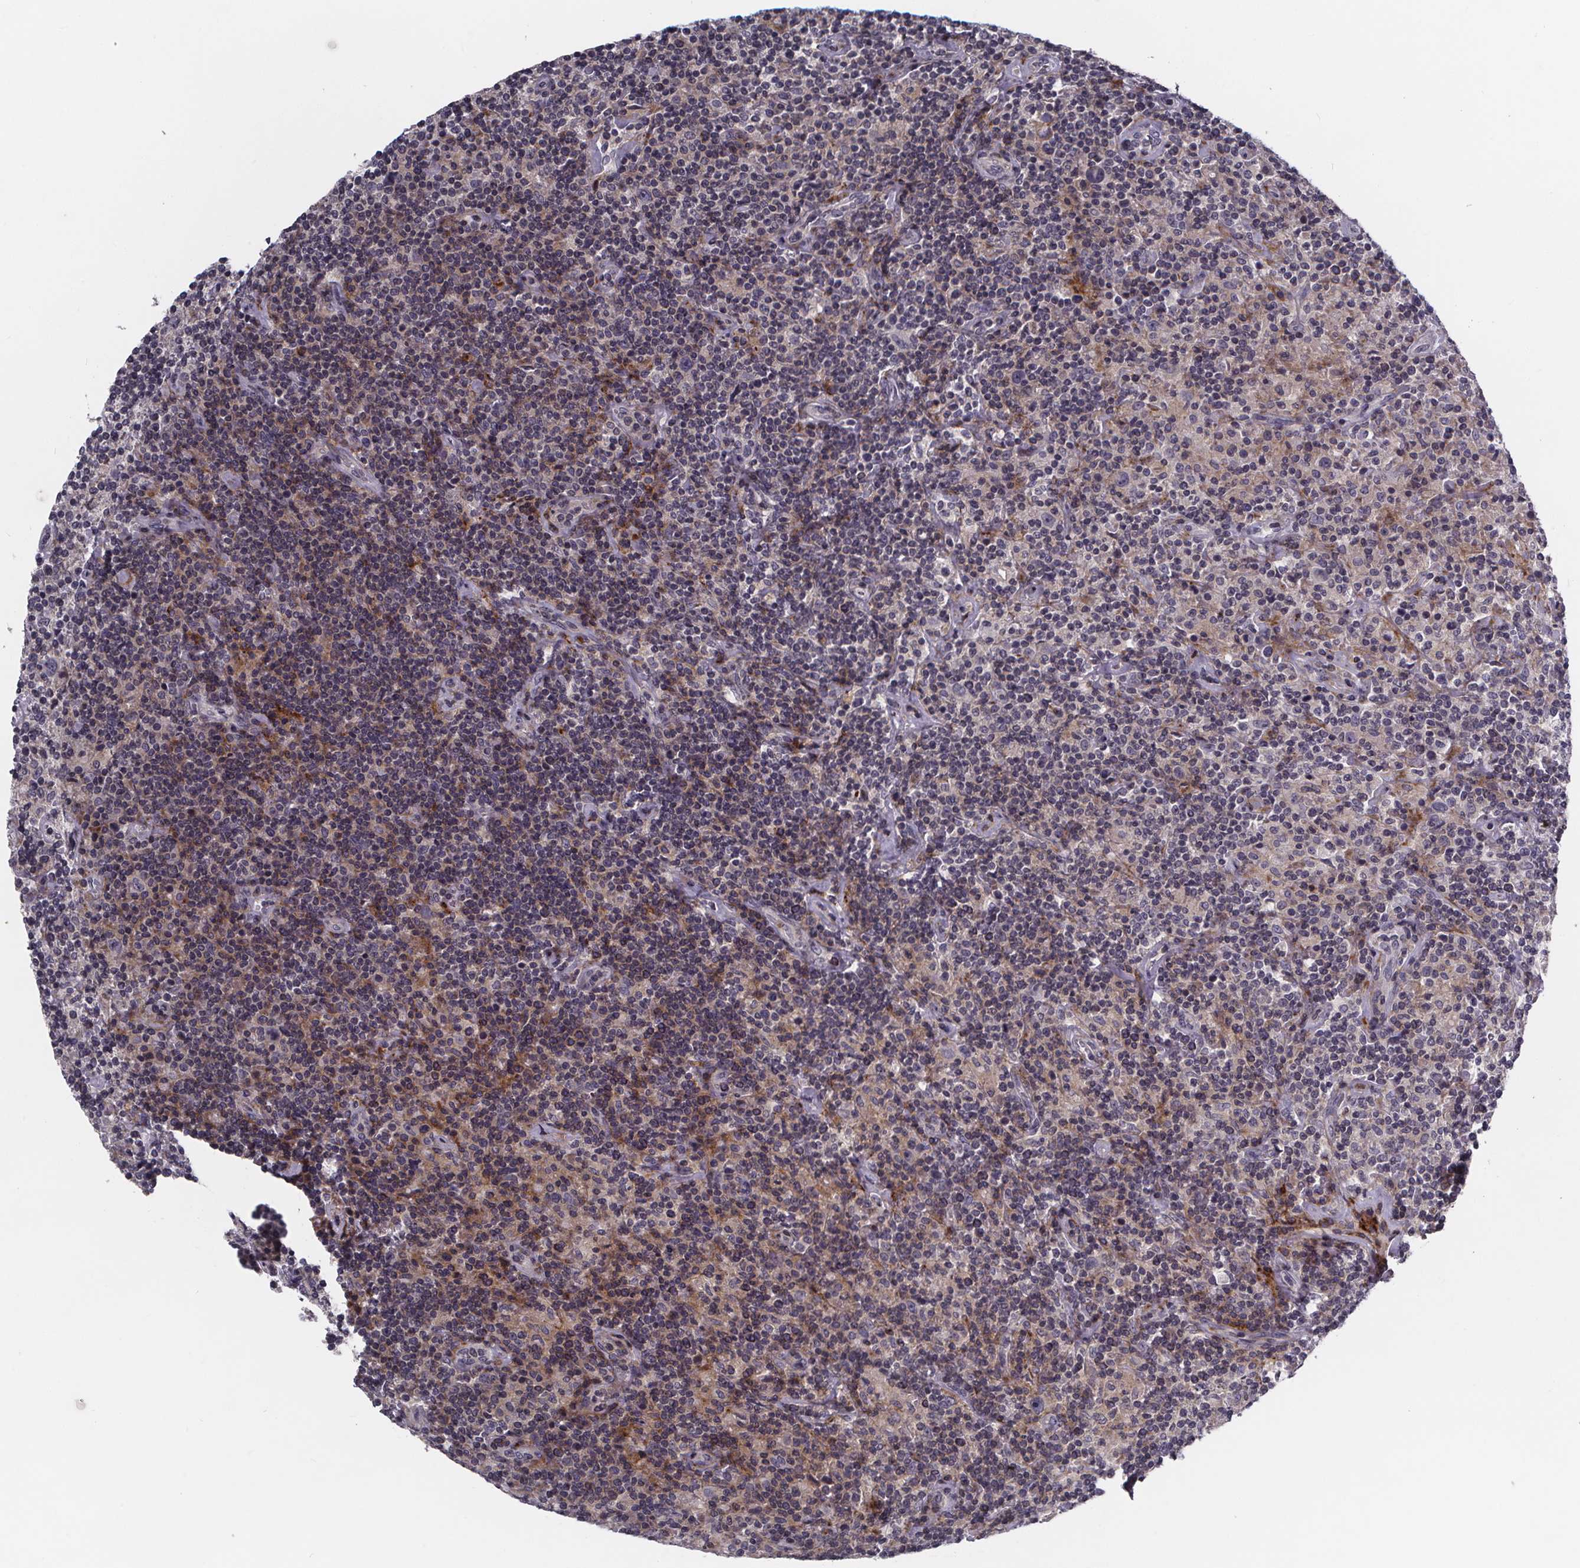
{"staining": {"intensity": "negative", "quantity": "none", "location": "none"}, "tissue": "lymphoma", "cell_type": "Tumor cells", "image_type": "cancer", "snomed": [{"axis": "morphology", "description": "Hodgkin's disease, NOS"}, {"axis": "topography", "description": "Lymph node"}], "caption": "This is a image of immunohistochemistry (IHC) staining of lymphoma, which shows no staining in tumor cells.", "gene": "FBXW2", "patient": {"sex": "male", "age": 70}}